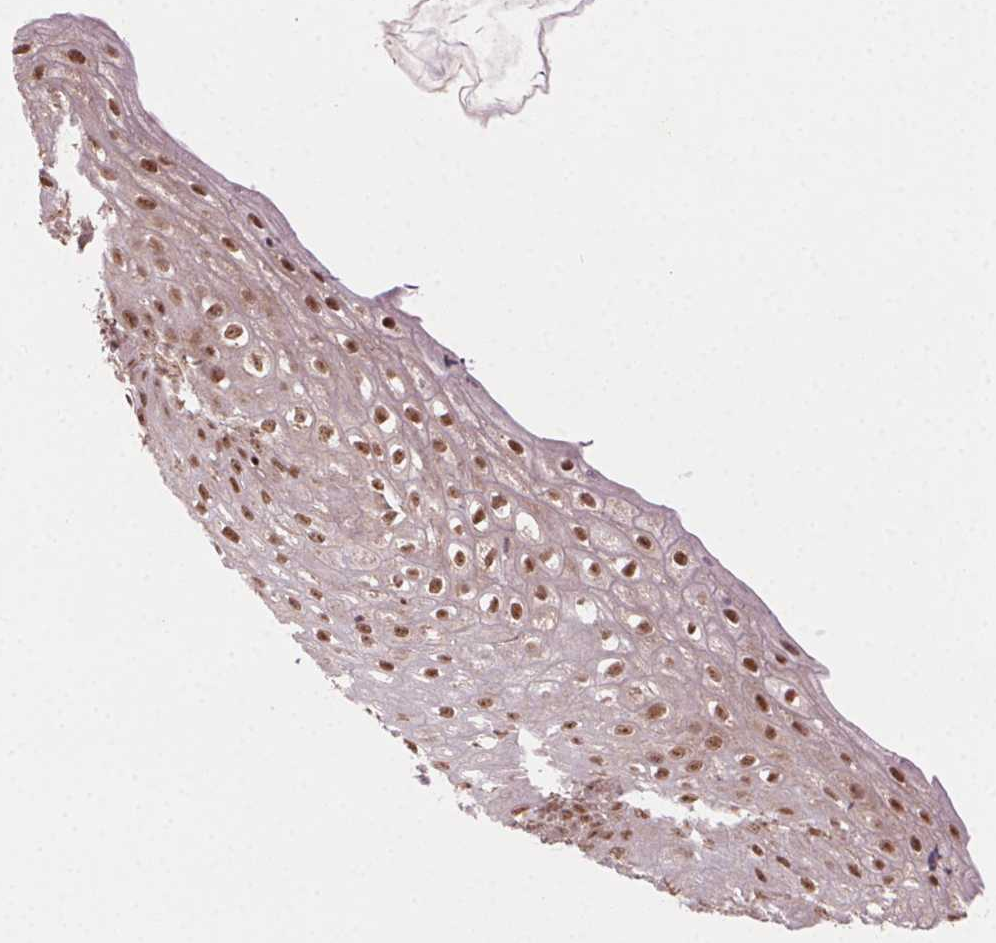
{"staining": {"intensity": "moderate", "quantity": ">75%", "location": "nuclear"}, "tissue": "esophagus", "cell_type": "Squamous epithelial cells", "image_type": "normal", "snomed": [{"axis": "morphology", "description": "Normal tissue, NOS"}, {"axis": "topography", "description": "Esophagus"}], "caption": "A medium amount of moderate nuclear expression is identified in about >75% of squamous epithelial cells in benign esophagus.", "gene": "TREML4", "patient": {"sex": "male", "age": 71}}